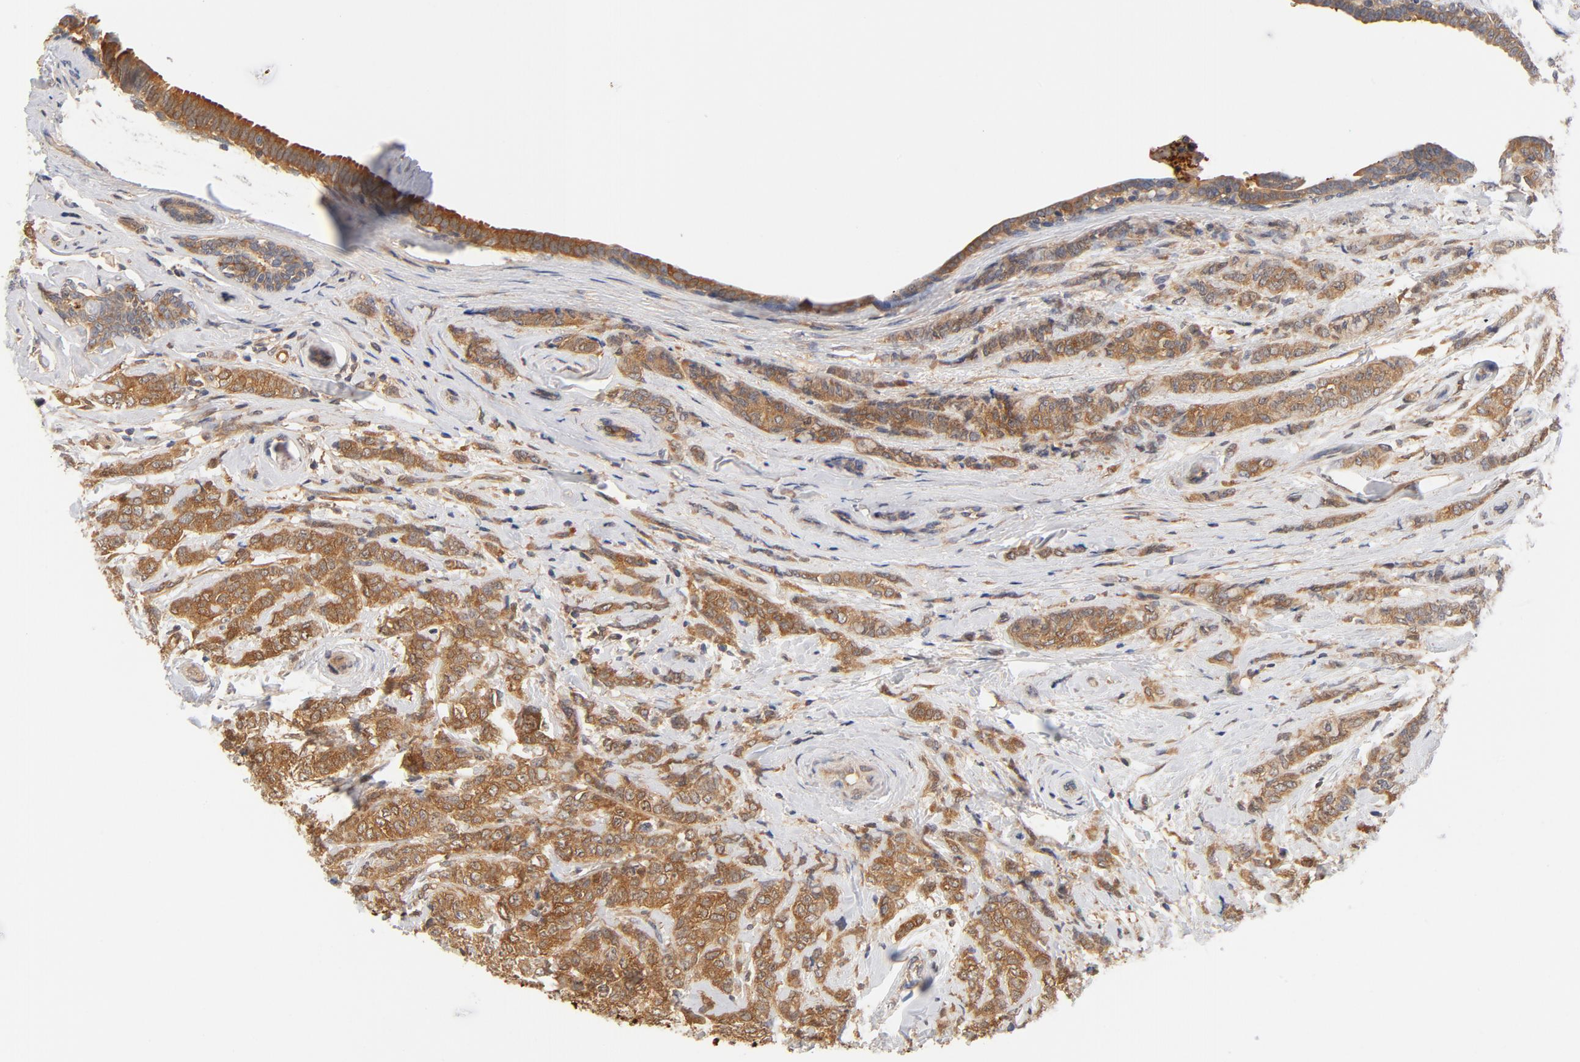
{"staining": {"intensity": "moderate", "quantity": ">75%", "location": "cytoplasmic/membranous"}, "tissue": "breast cancer", "cell_type": "Tumor cells", "image_type": "cancer", "snomed": [{"axis": "morphology", "description": "Lobular carcinoma"}, {"axis": "topography", "description": "Breast"}], "caption": "Breast cancer stained for a protein shows moderate cytoplasmic/membranous positivity in tumor cells.", "gene": "ASMTL", "patient": {"sex": "female", "age": 60}}